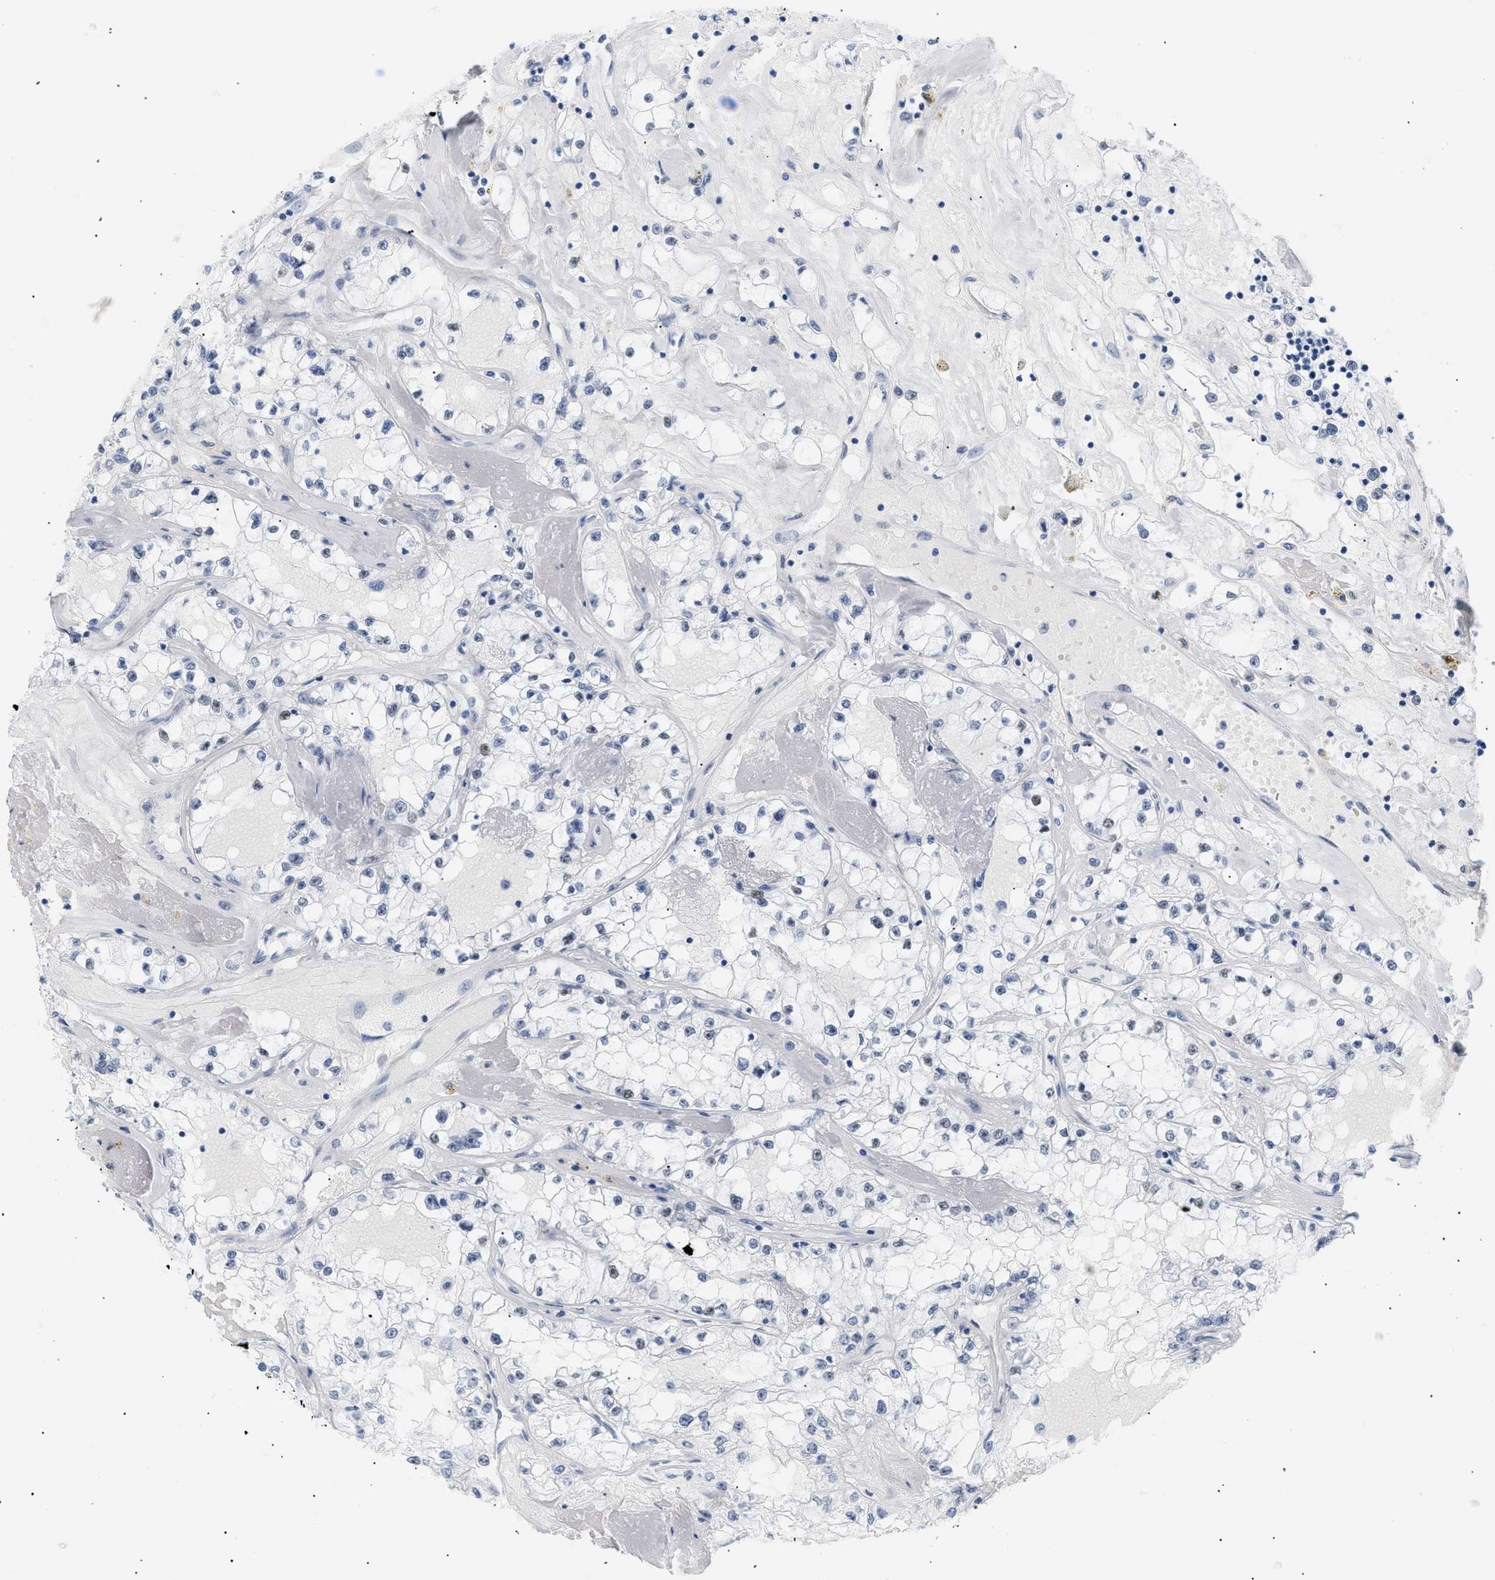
{"staining": {"intensity": "negative", "quantity": "none", "location": "none"}, "tissue": "renal cancer", "cell_type": "Tumor cells", "image_type": "cancer", "snomed": [{"axis": "morphology", "description": "Adenocarcinoma, NOS"}, {"axis": "topography", "description": "Kidney"}], "caption": "Immunohistochemistry micrograph of neoplastic tissue: human renal cancer stained with DAB reveals no significant protein staining in tumor cells.", "gene": "ELN", "patient": {"sex": "male", "age": 56}}